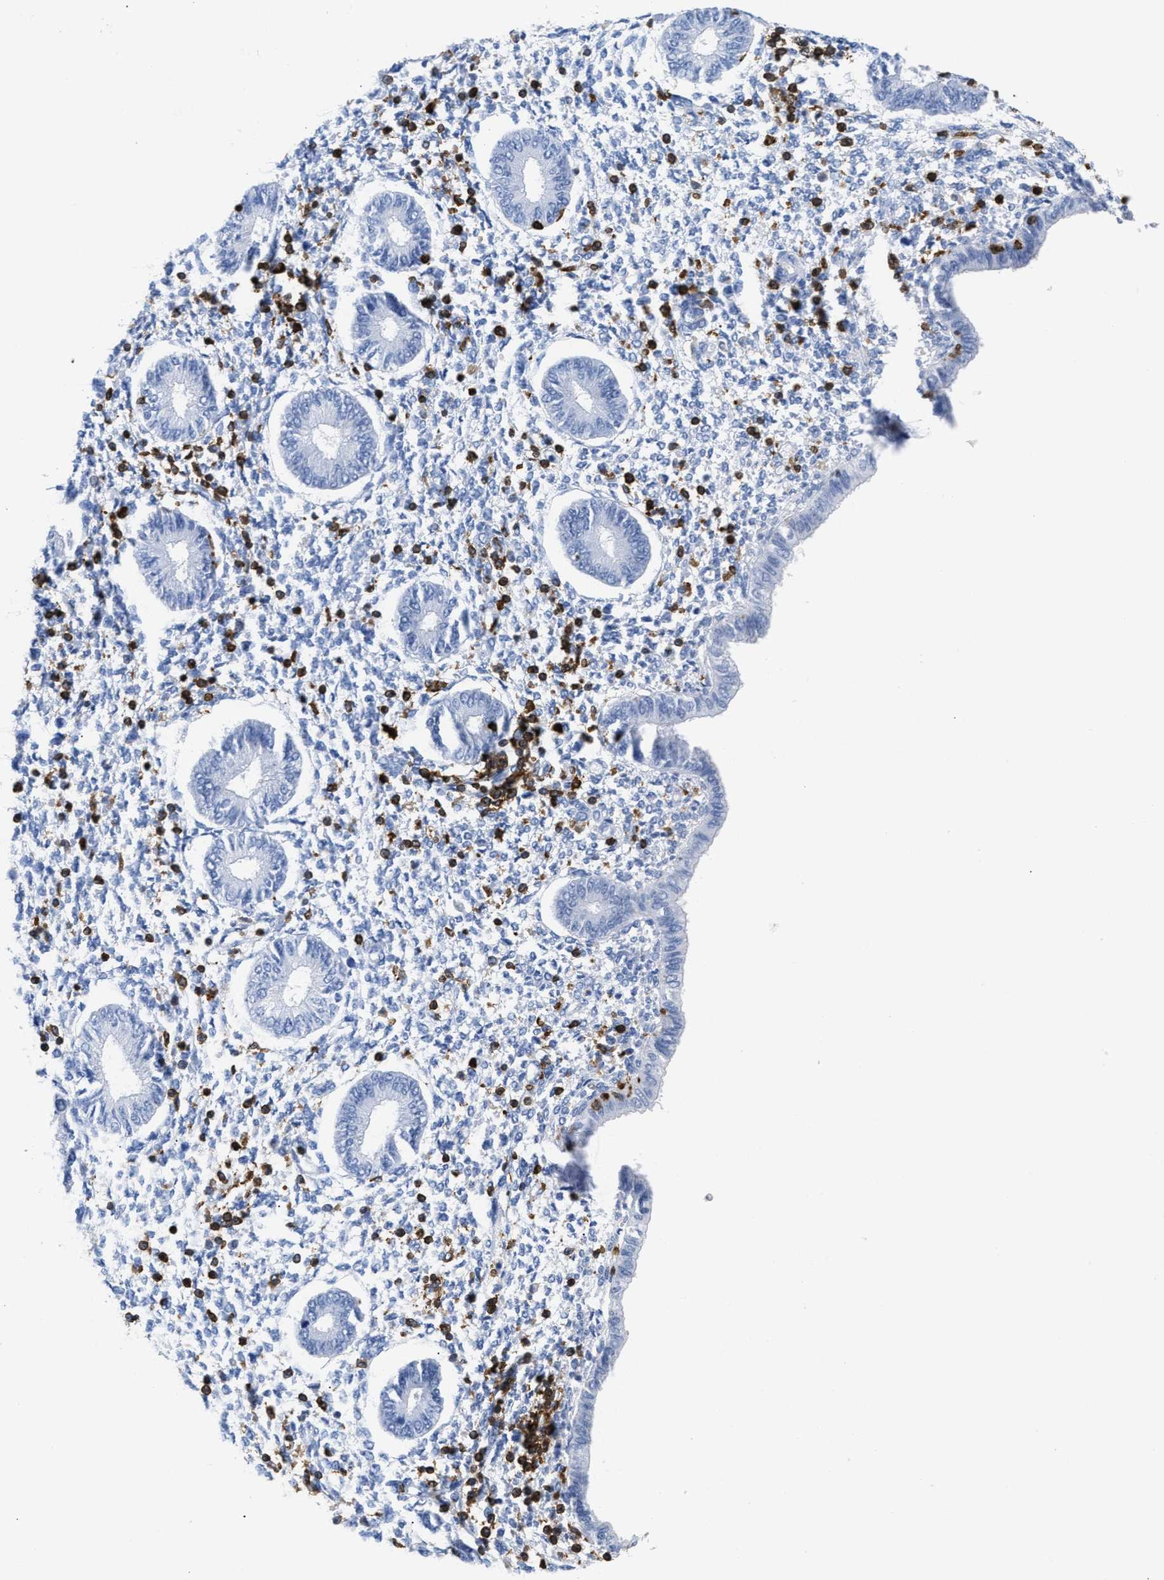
{"staining": {"intensity": "negative", "quantity": "none", "location": "none"}, "tissue": "endometrium", "cell_type": "Cells in endometrial stroma", "image_type": "normal", "snomed": [{"axis": "morphology", "description": "Normal tissue, NOS"}, {"axis": "topography", "description": "Endometrium"}], "caption": "This is an IHC histopathology image of benign endometrium. There is no staining in cells in endometrial stroma.", "gene": "LCP1", "patient": {"sex": "female", "age": 50}}